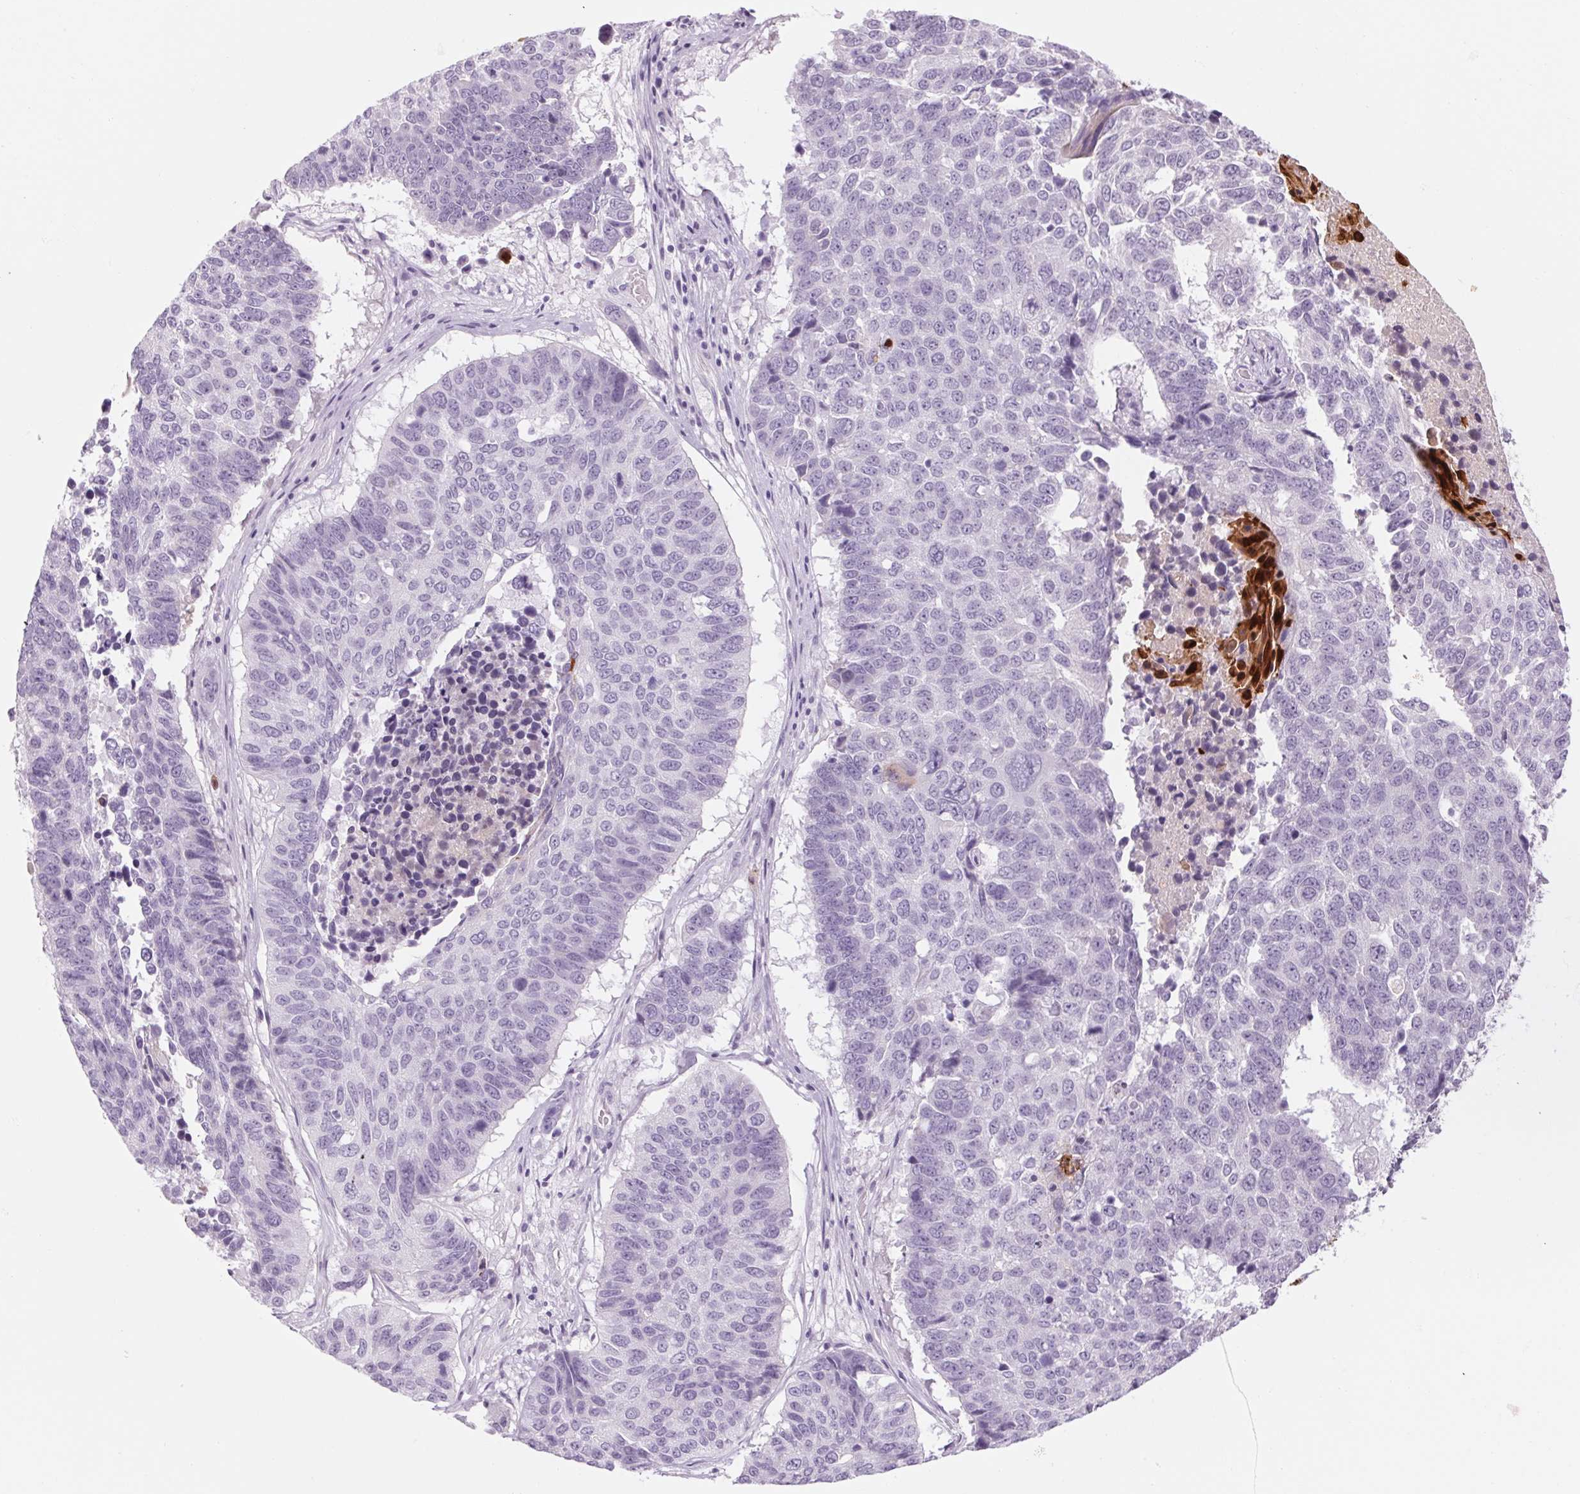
{"staining": {"intensity": "negative", "quantity": "none", "location": "none"}, "tissue": "lung cancer", "cell_type": "Tumor cells", "image_type": "cancer", "snomed": [{"axis": "morphology", "description": "Squamous cell carcinoma, NOS"}, {"axis": "topography", "description": "Lung"}], "caption": "Protein analysis of lung cancer (squamous cell carcinoma) demonstrates no significant staining in tumor cells.", "gene": "RPTN", "patient": {"sex": "male", "age": 73}}